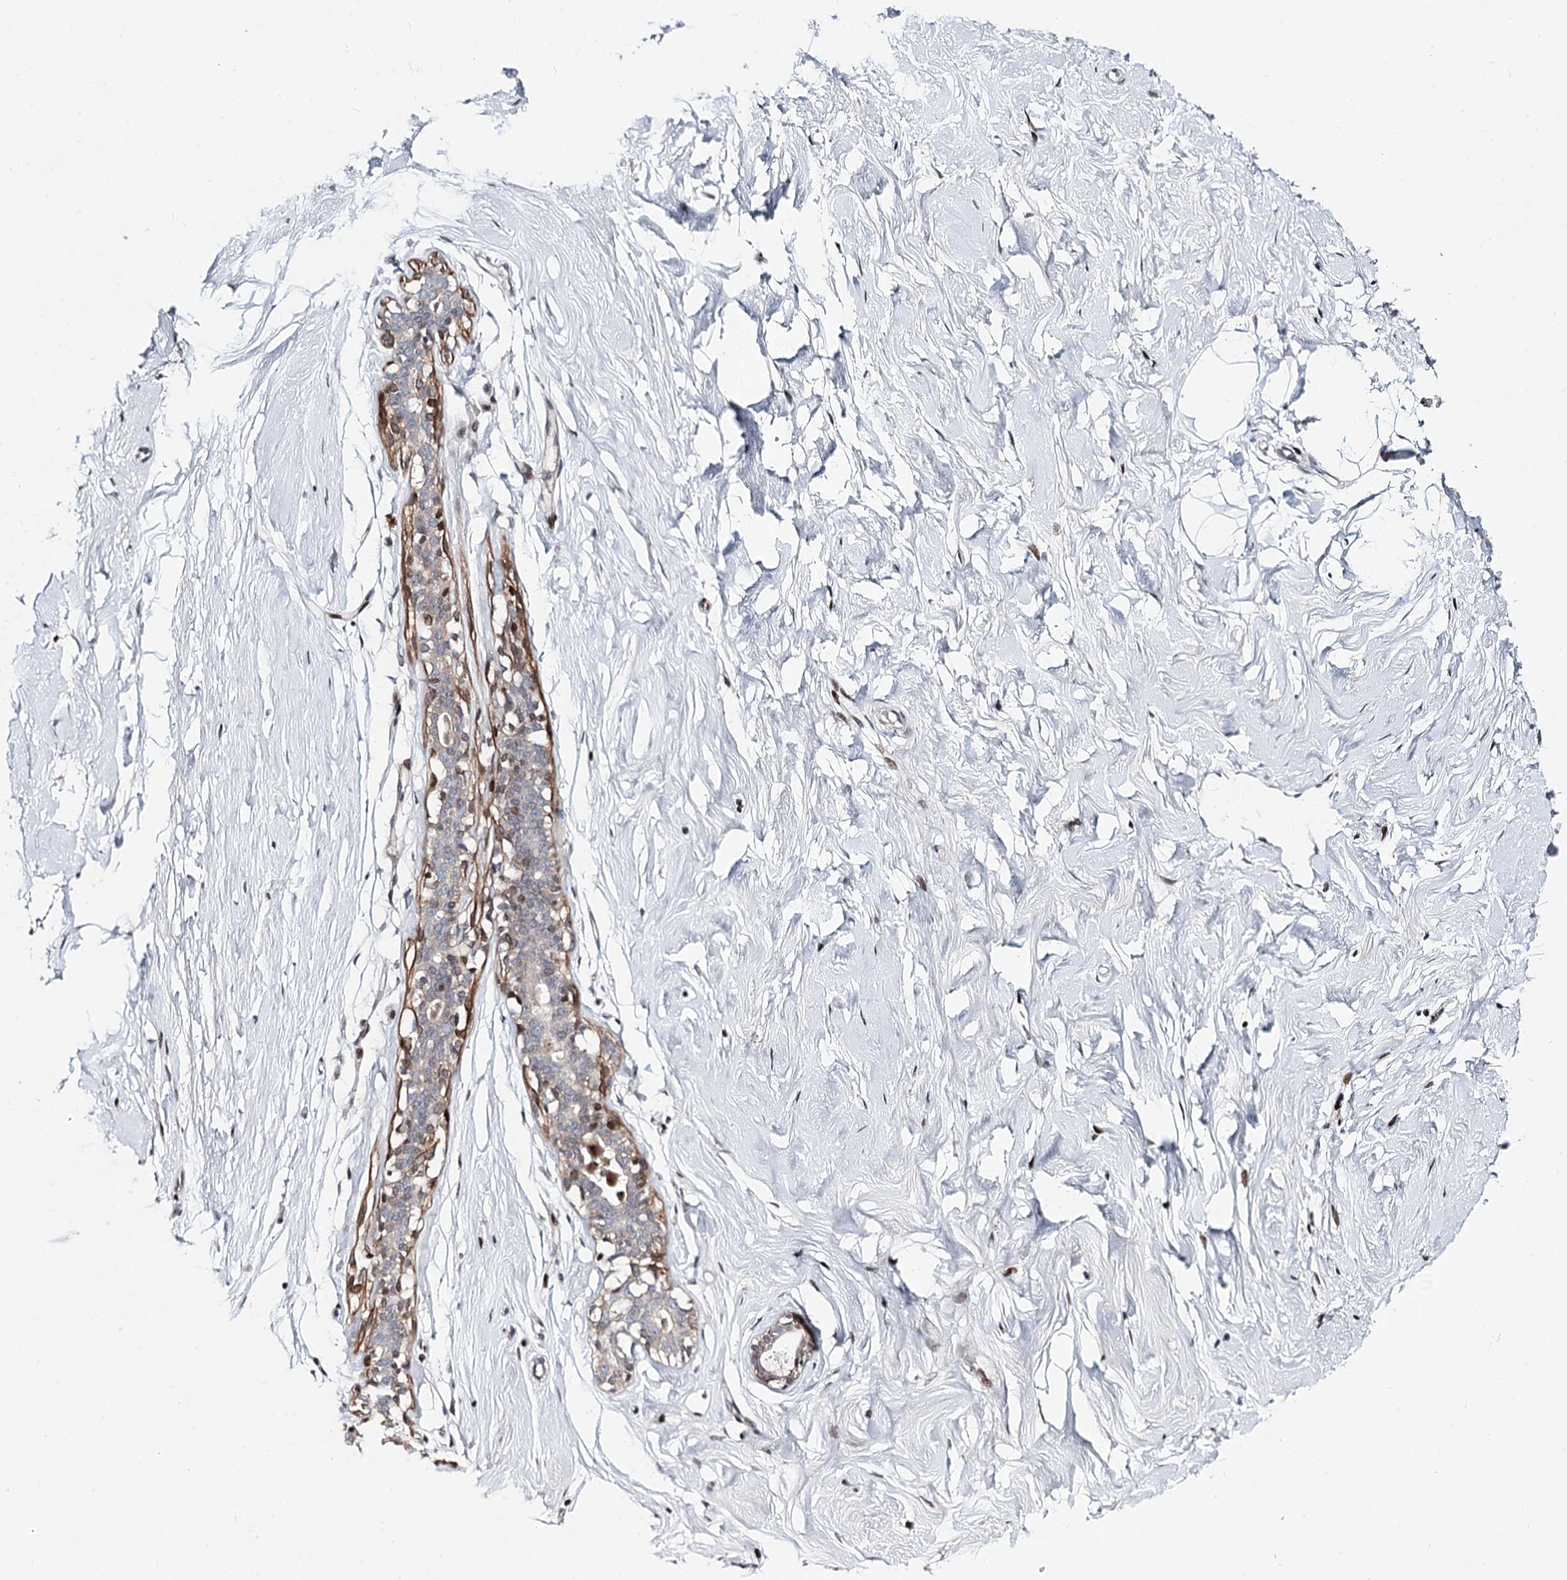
{"staining": {"intensity": "negative", "quantity": "none", "location": "none"}, "tissue": "breast", "cell_type": "Adipocytes", "image_type": "normal", "snomed": [{"axis": "morphology", "description": "Normal tissue, NOS"}, {"axis": "morphology", "description": "Adenoma, NOS"}, {"axis": "topography", "description": "Breast"}], "caption": "The micrograph reveals no staining of adipocytes in normal breast.", "gene": "ITFG2", "patient": {"sex": "female", "age": 23}}